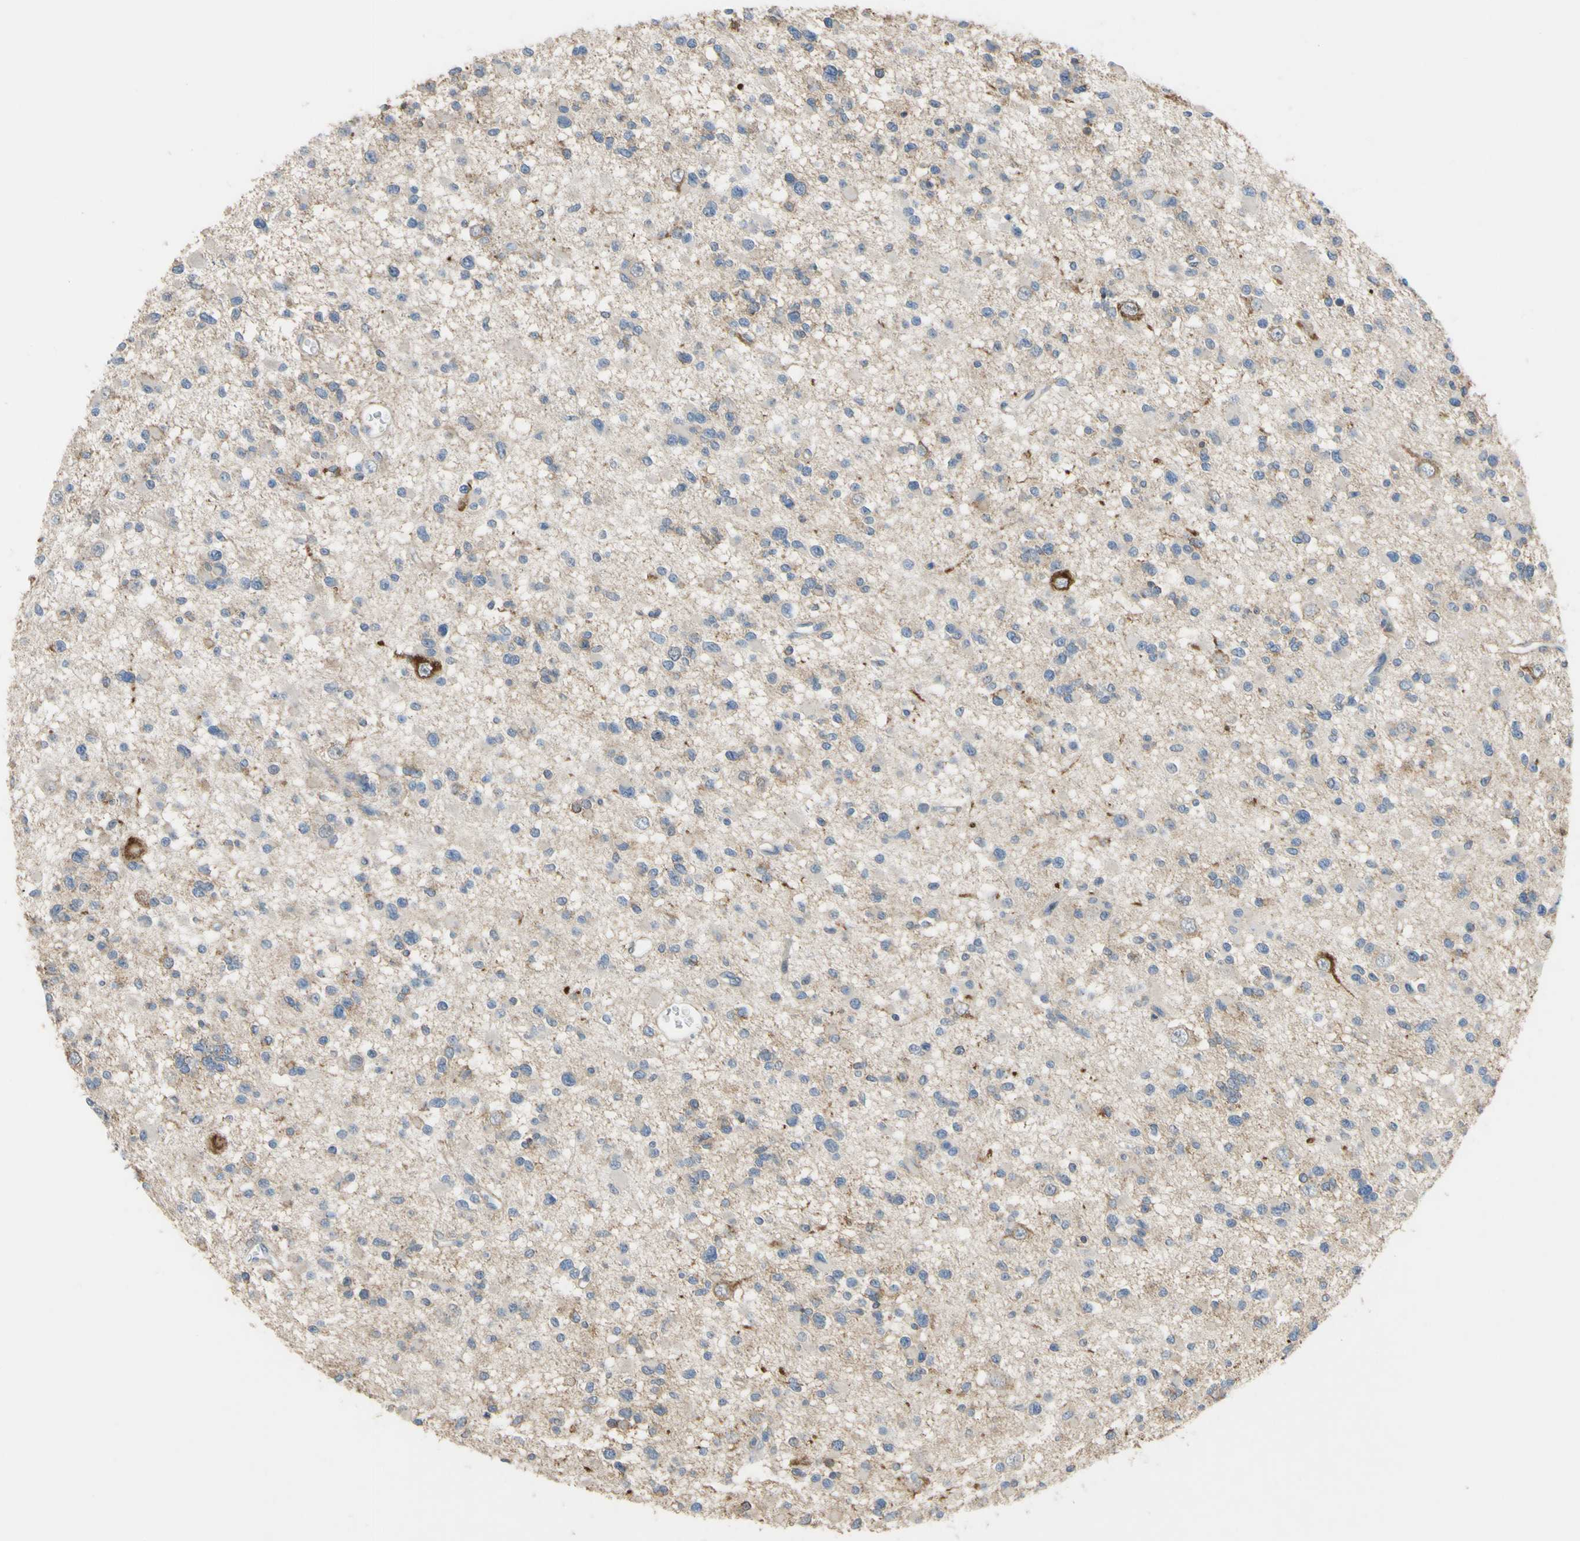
{"staining": {"intensity": "weak", "quantity": "25%-75%", "location": "cytoplasmic/membranous"}, "tissue": "glioma", "cell_type": "Tumor cells", "image_type": "cancer", "snomed": [{"axis": "morphology", "description": "Glioma, malignant, Low grade"}, {"axis": "topography", "description": "Brain"}], "caption": "Tumor cells display low levels of weak cytoplasmic/membranous expression in approximately 25%-75% of cells in glioma.", "gene": "LHX9", "patient": {"sex": "female", "age": 22}}